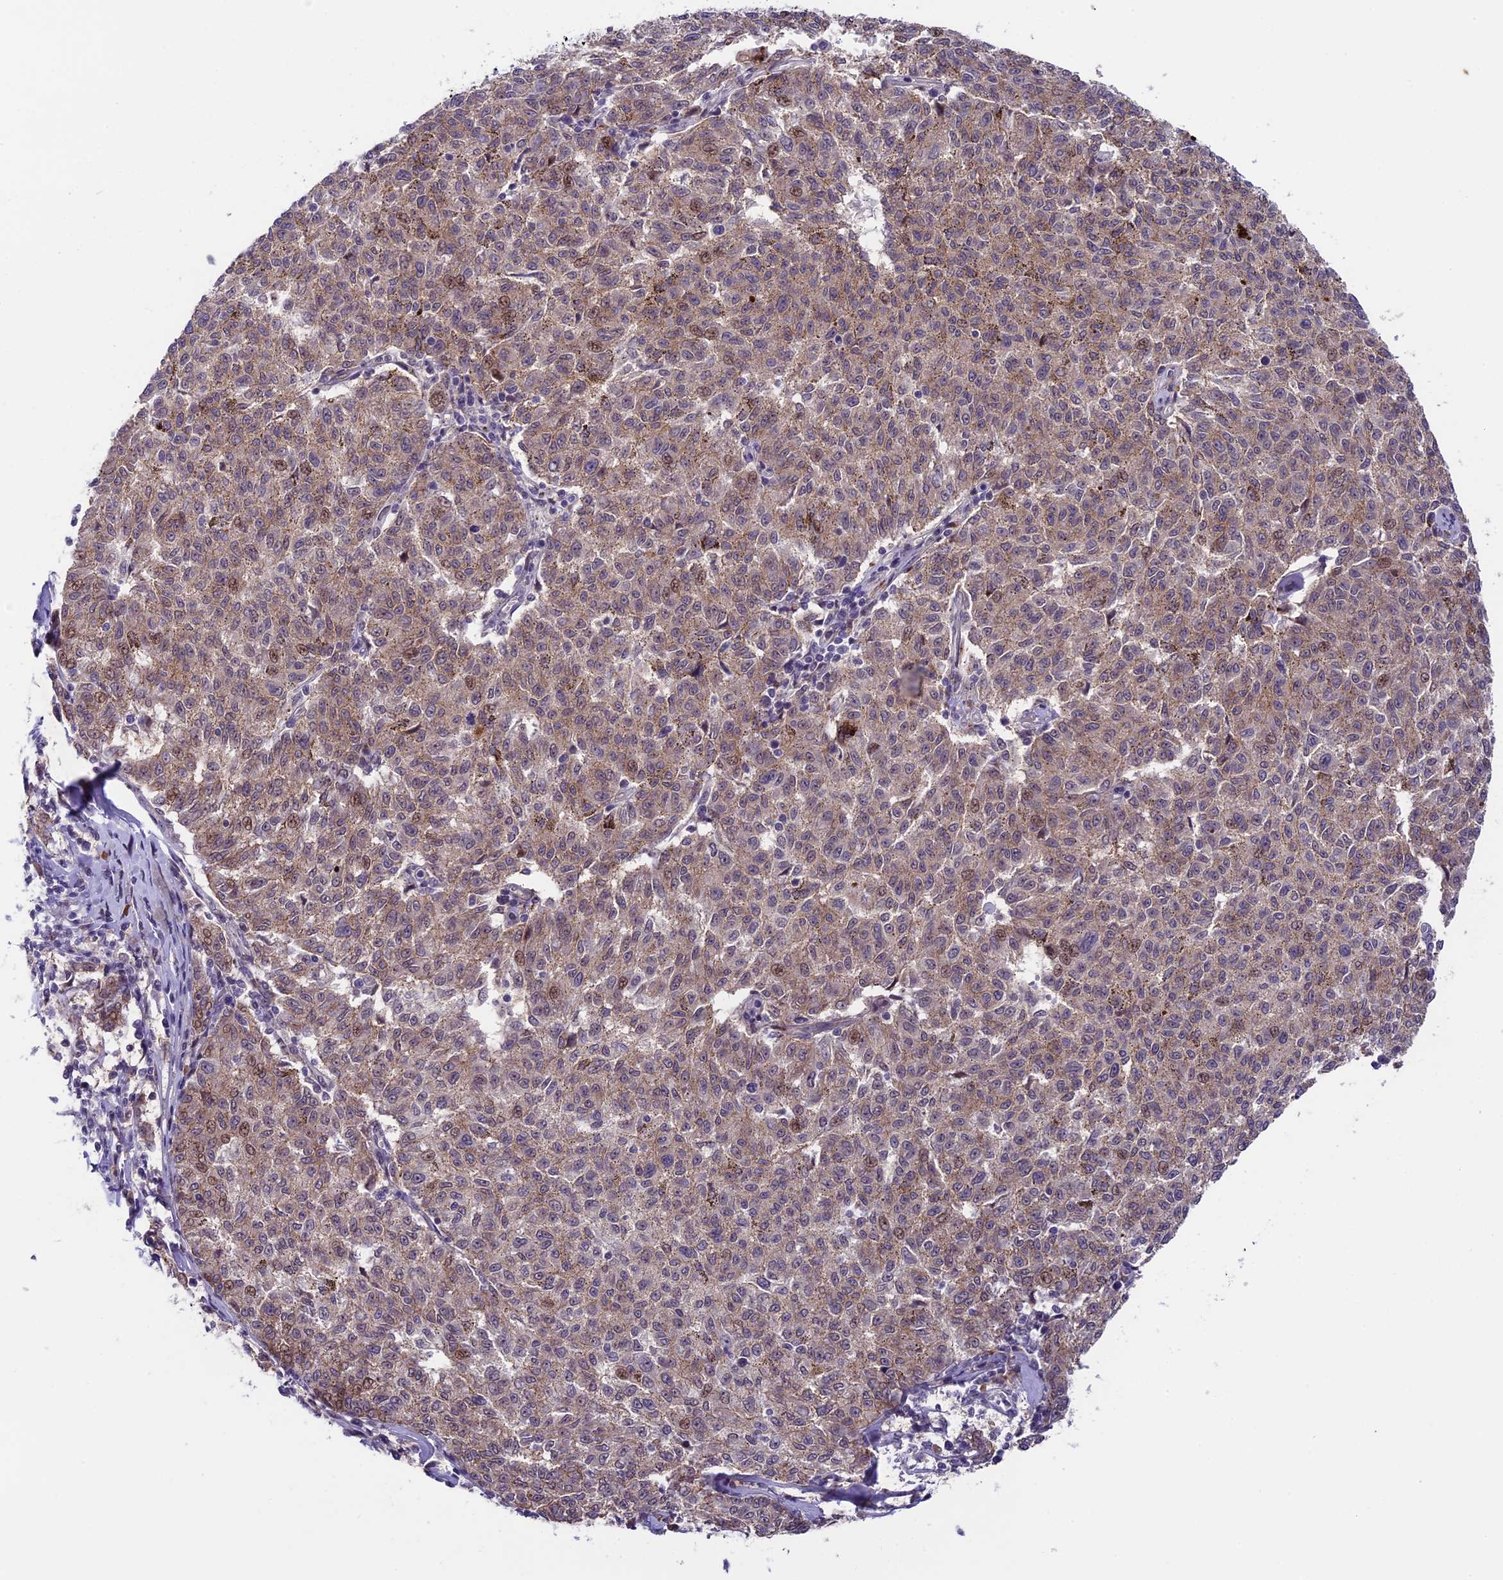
{"staining": {"intensity": "moderate", "quantity": "25%-75%", "location": "cytoplasmic/membranous,nuclear"}, "tissue": "melanoma", "cell_type": "Tumor cells", "image_type": "cancer", "snomed": [{"axis": "morphology", "description": "Malignant melanoma, NOS"}, {"axis": "topography", "description": "Skin"}], "caption": "Tumor cells show moderate cytoplasmic/membranous and nuclear positivity in about 25%-75% of cells in melanoma. The staining was performed using DAB (3,3'-diaminobenzidine), with brown indicating positive protein expression. Nuclei are stained blue with hematoxylin.", "gene": "SIPA1L3", "patient": {"sex": "female", "age": 72}}